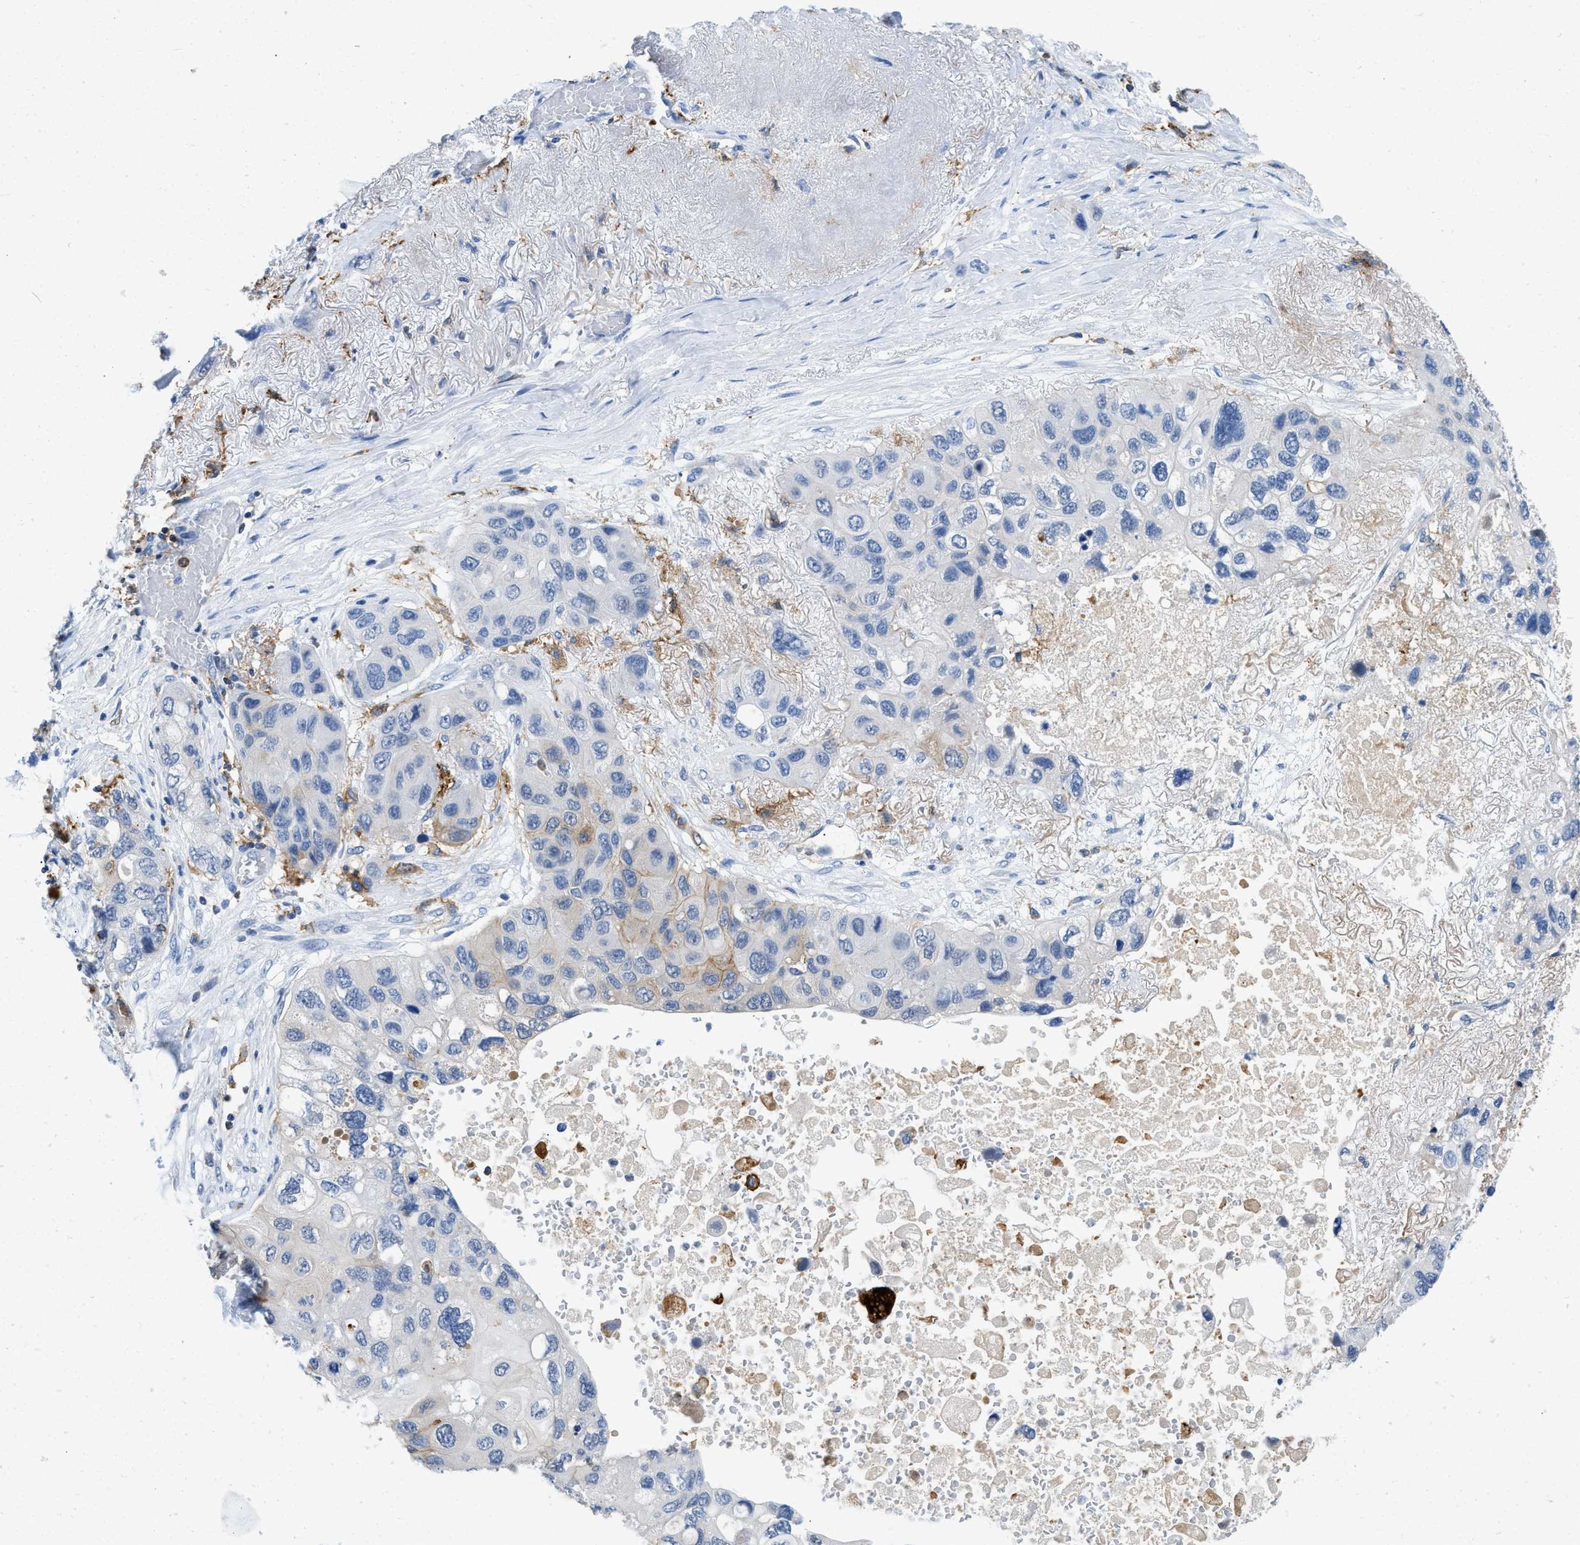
{"staining": {"intensity": "moderate", "quantity": "<25%", "location": "cytoplasmic/membranous"}, "tissue": "lung cancer", "cell_type": "Tumor cells", "image_type": "cancer", "snomed": [{"axis": "morphology", "description": "Squamous cell carcinoma, NOS"}, {"axis": "topography", "description": "Lung"}], "caption": "Immunohistochemistry of human lung cancer (squamous cell carcinoma) demonstrates low levels of moderate cytoplasmic/membranous positivity in approximately <25% of tumor cells. Immunohistochemistry (ihc) stains the protein of interest in brown and the nuclei are stained blue.", "gene": "CD226", "patient": {"sex": "female", "age": 73}}